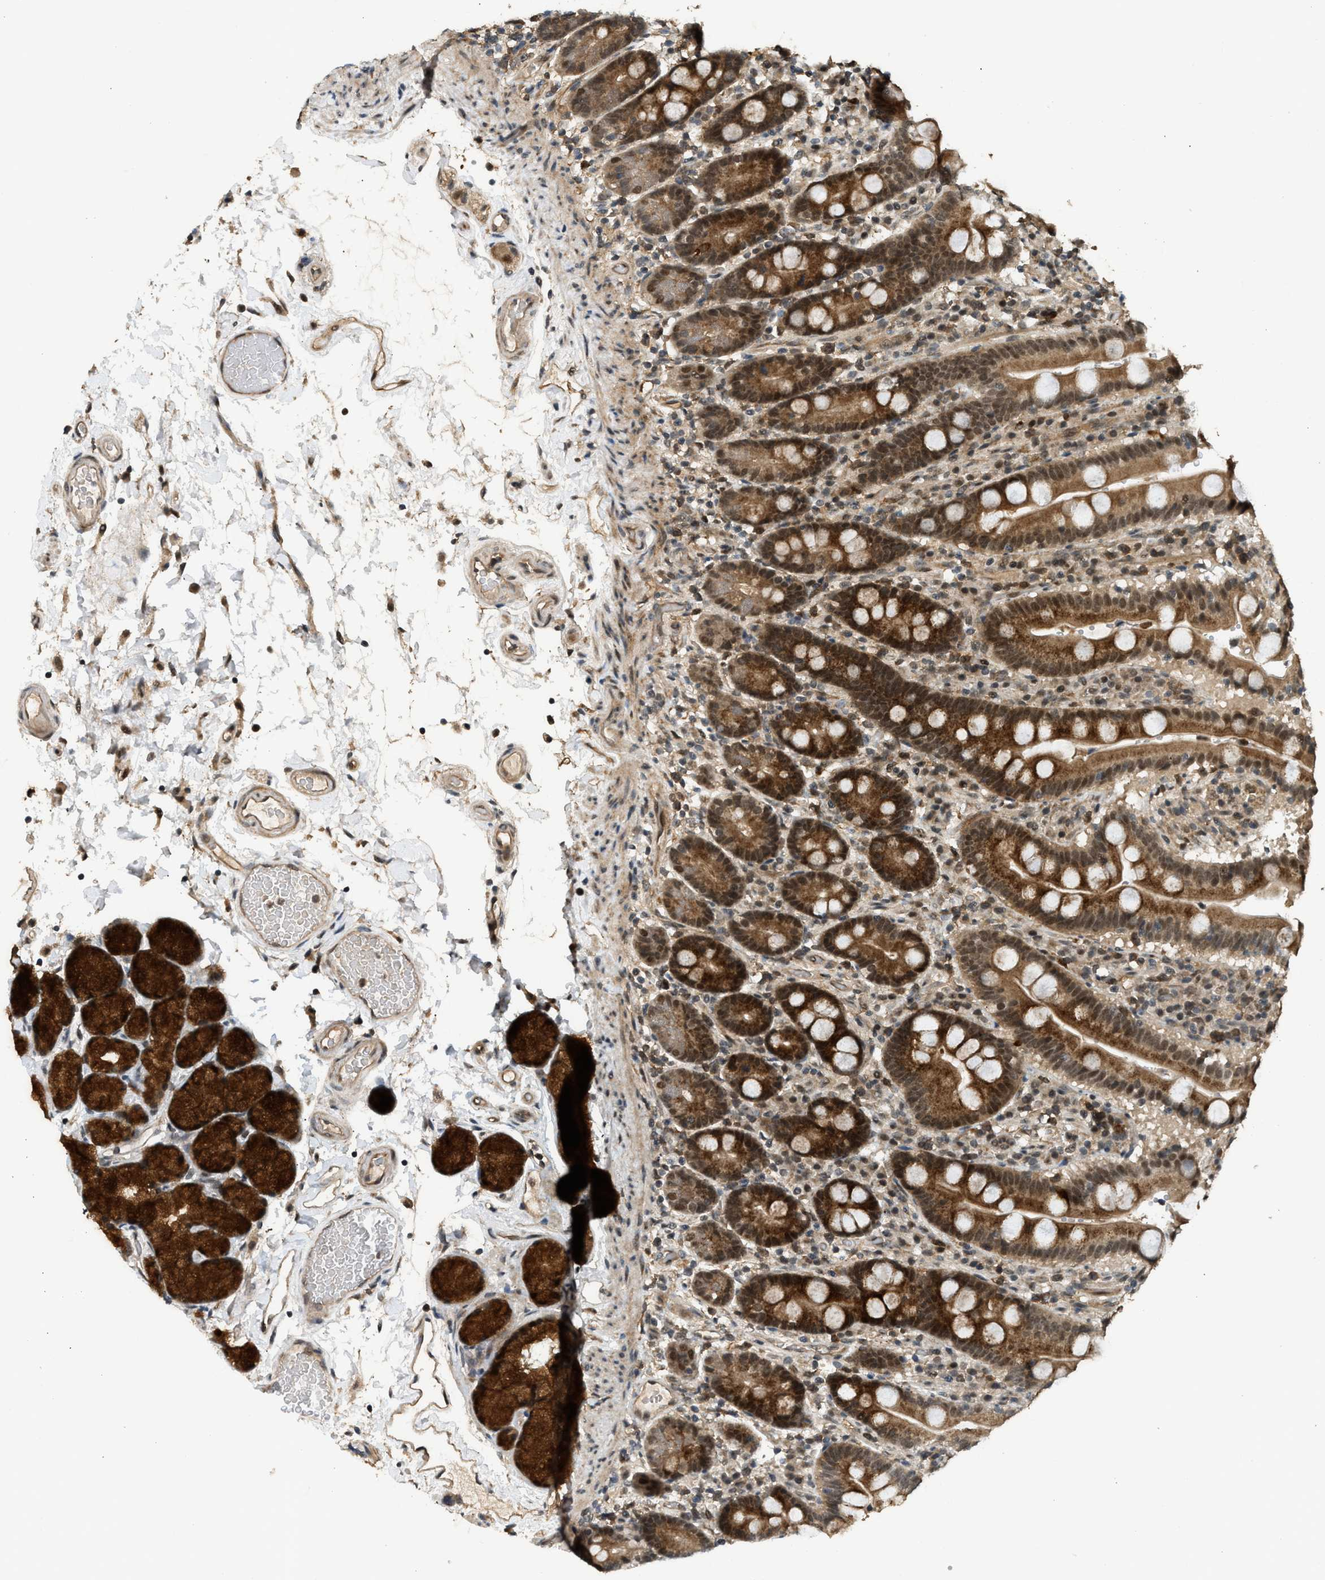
{"staining": {"intensity": "strong", "quantity": ">75%", "location": "cytoplasmic/membranous,nuclear"}, "tissue": "duodenum", "cell_type": "Glandular cells", "image_type": "normal", "snomed": [{"axis": "morphology", "description": "Normal tissue, NOS"}, {"axis": "topography", "description": "Small intestine, NOS"}], "caption": "This micrograph exhibits immunohistochemistry staining of benign duodenum, with high strong cytoplasmic/membranous,nuclear staining in approximately >75% of glandular cells.", "gene": "GET1", "patient": {"sex": "female", "age": 71}}